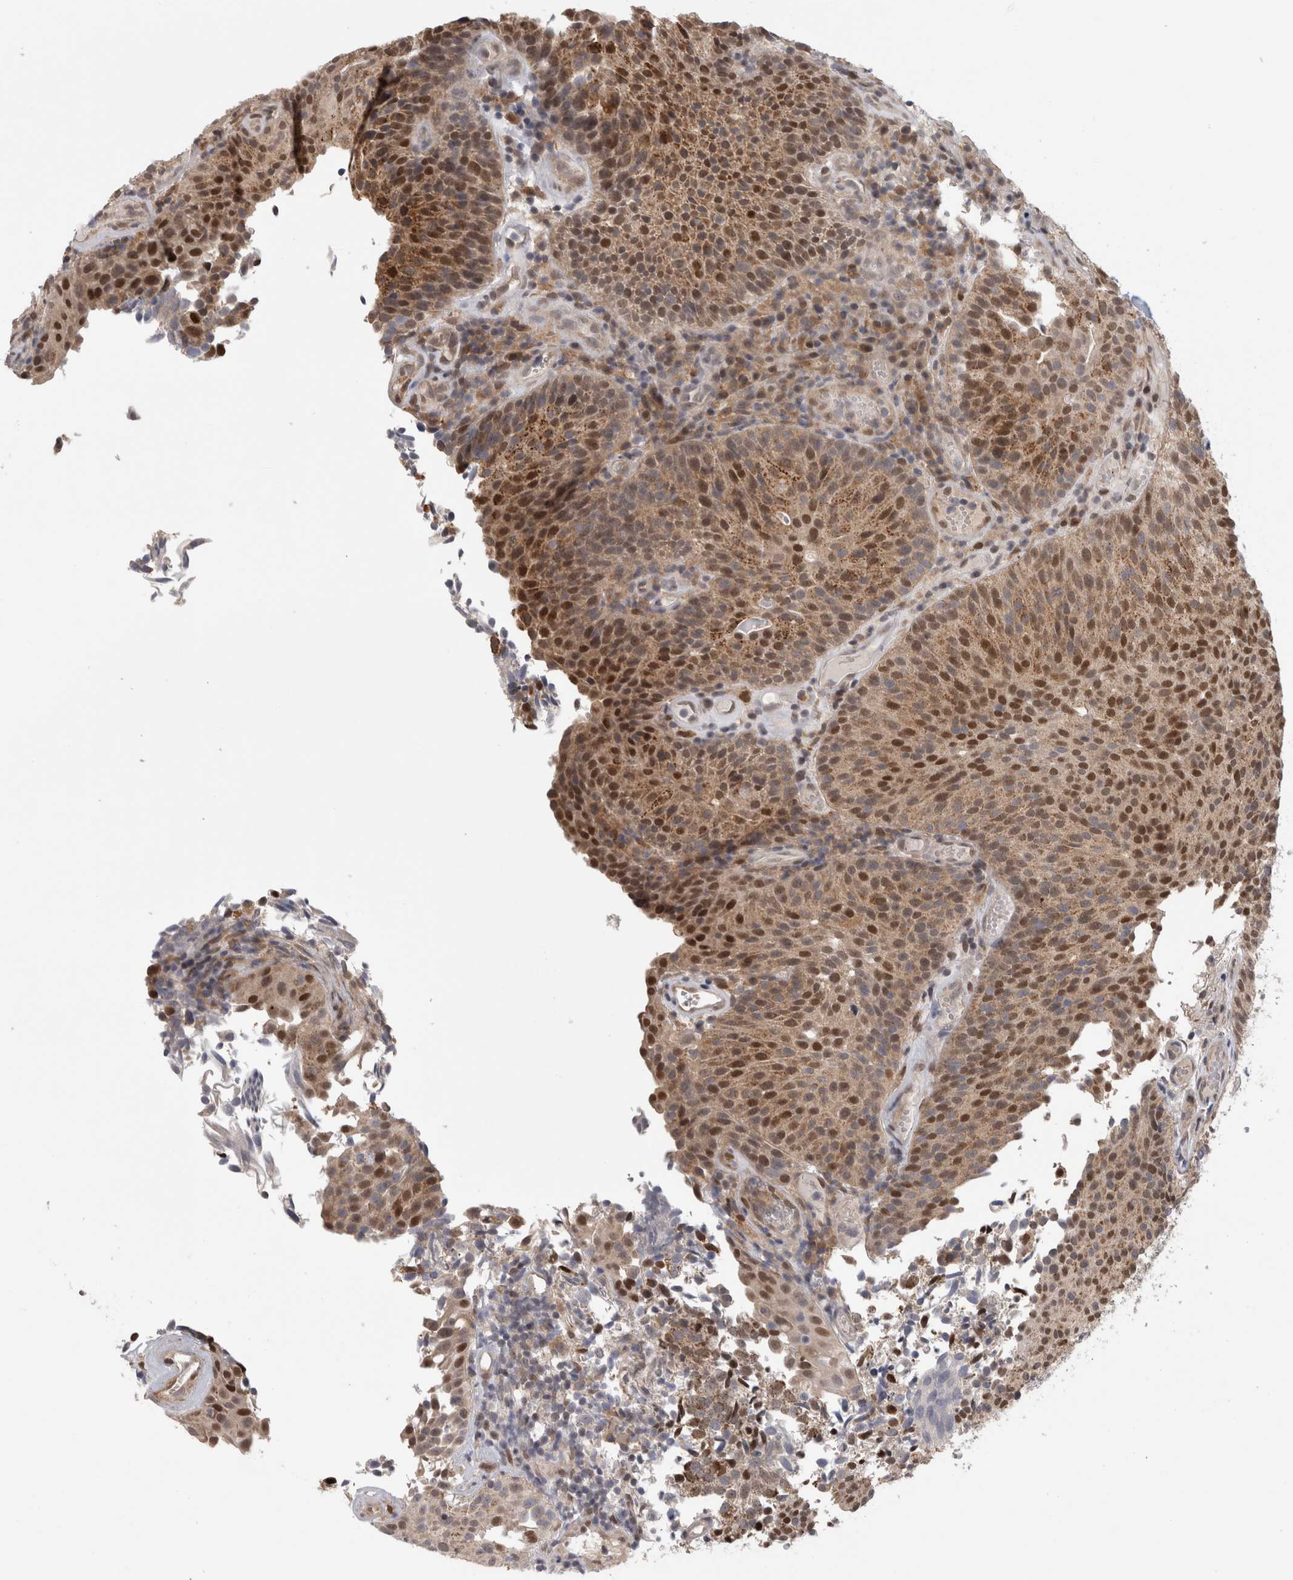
{"staining": {"intensity": "strong", "quantity": "25%-75%", "location": "cytoplasmic/membranous,nuclear"}, "tissue": "urothelial cancer", "cell_type": "Tumor cells", "image_type": "cancer", "snomed": [{"axis": "morphology", "description": "Urothelial carcinoma, Low grade"}, {"axis": "topography", "description": "Urinary bladder"}], "caption": "Urothelial carcinoma (low-grade) stained for a protein (brown) shows strong cytoplasmic/membranous and nuclear positive positivity in about 25%-75% of tumor cells.", "gene": "PIGP", "patient": {"sex": "male", "age": 86}}